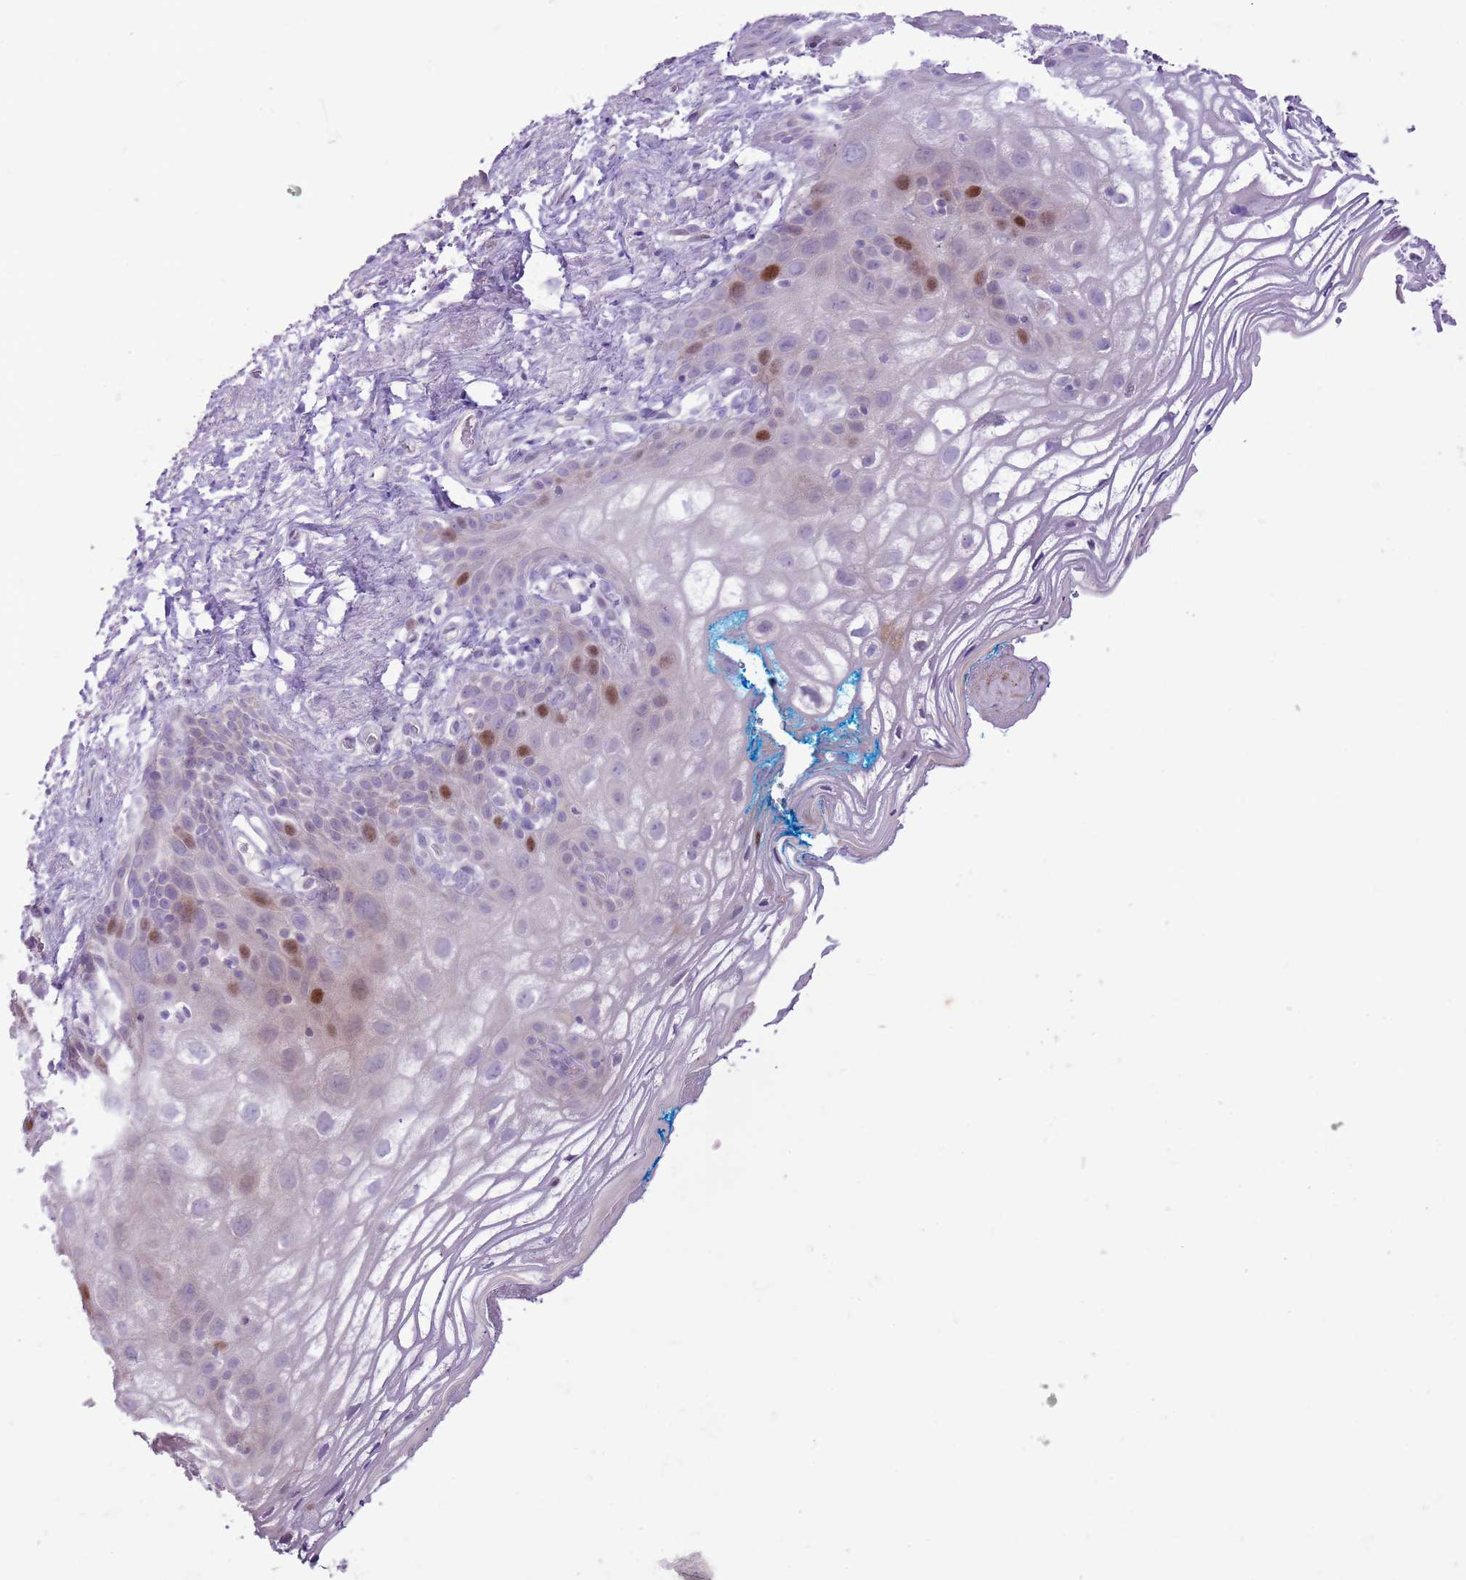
{"staining": {"intensity": "moderate", "quantity": "<25%", "location": "nuclear"}, "tissue": "vagina", "cell_type": "Squamous epithelial cells", "image_type": "normal", "snomed": [{"axis": "morphology", "description": "Normal tissue, NOS"}, {"axis": "topography", "description": "Vagina"}], "caption": "About <25% of squamous epithelial cells in benign vagina display moderate nuclear protein positivity as visualized by brown immunohistochemical staining.", "gene": "GMNN", "patient": {"sex": "female", "age": 68}}